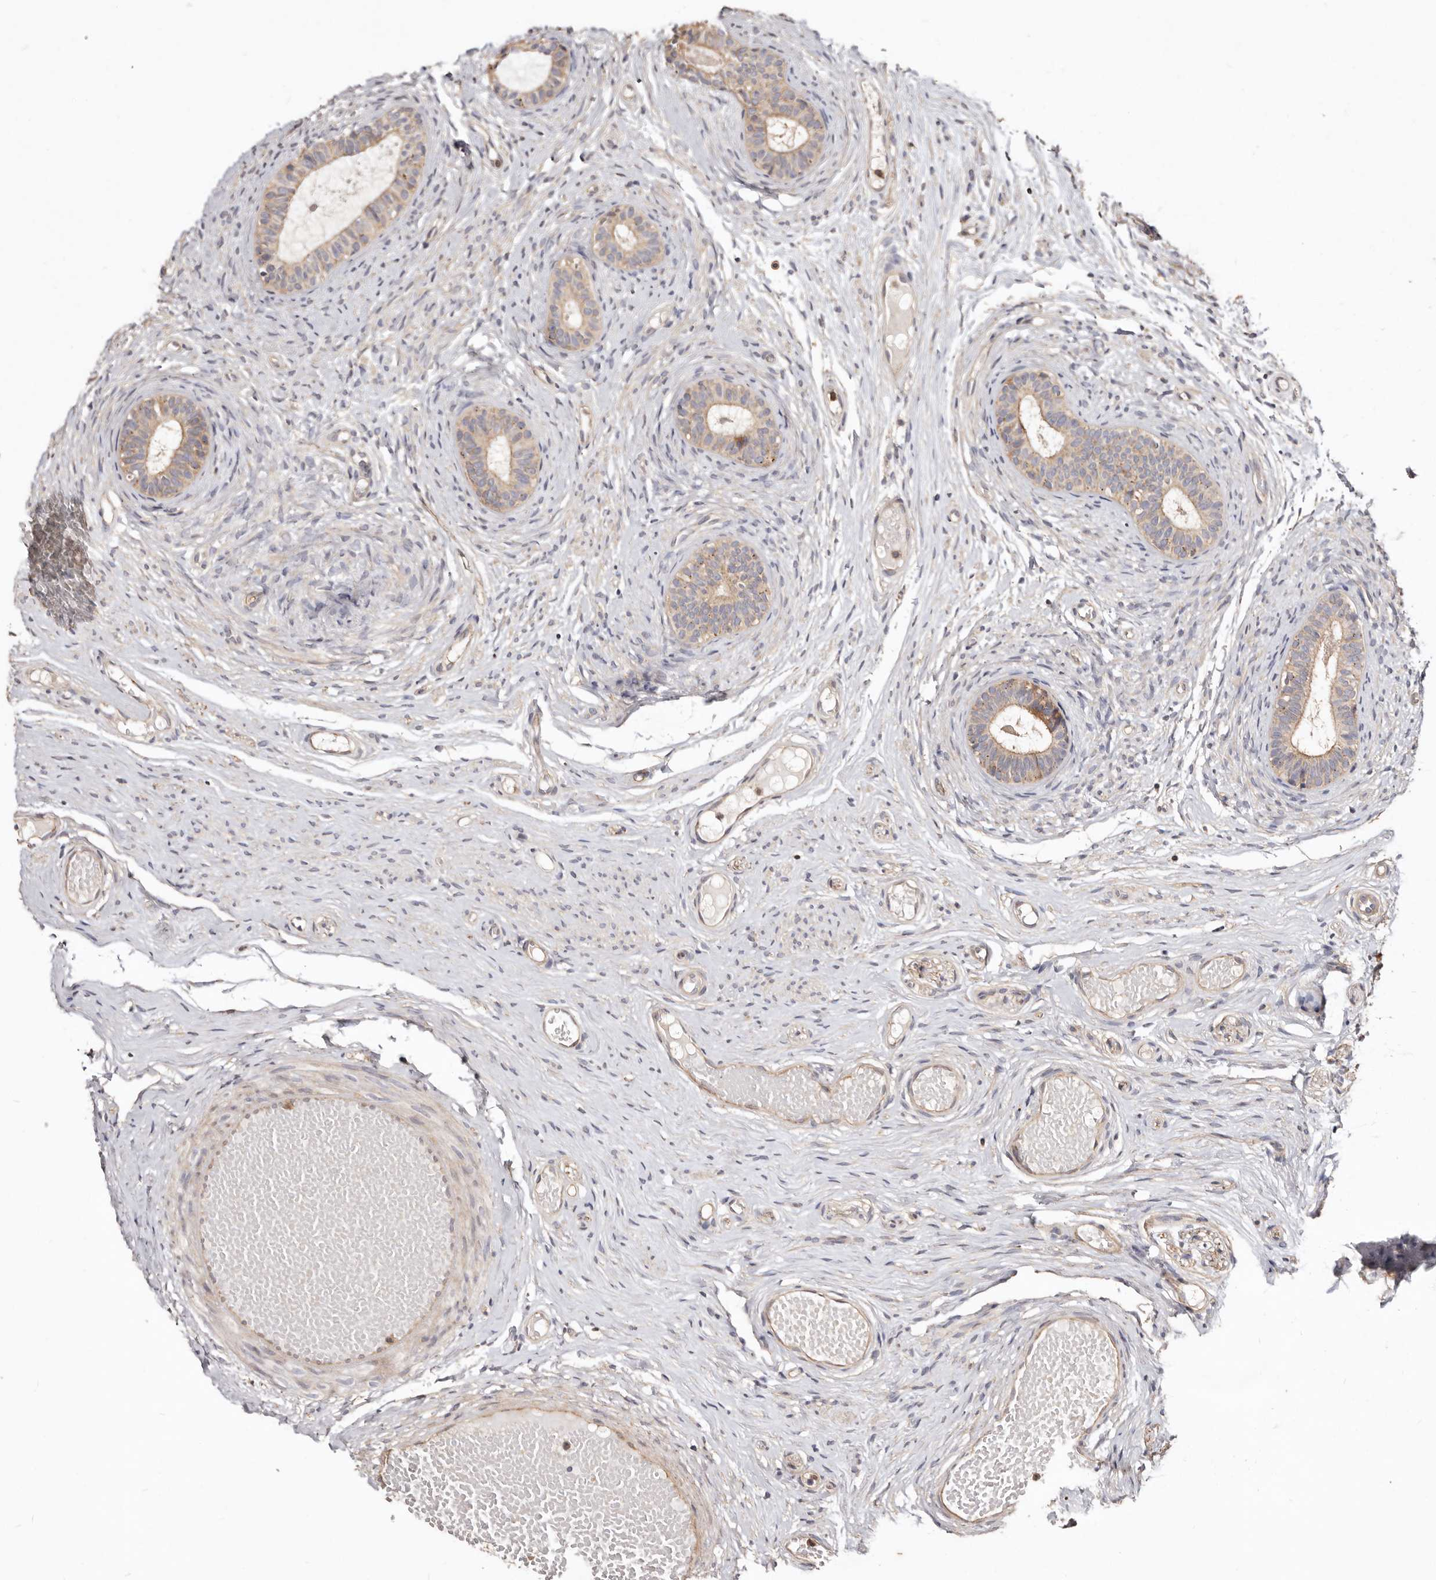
{"staining": {"intensity": "moderate", "quantity": ">75%", "location": "cytoplasmic/membranous"}, "tissue": "epididymis", "cell_type": "Glandular cells", "image_type": "normal", "snomed": [{"axis": "morphology", "description": "Normal tissue, NOS"}, {"axis": "topography", "description": "Epididymis"}], "caption": "IHC of benign human epididymis demonstrates medium levels of moderate cytoplasmic/membranous staining in approximately >75% of glandular cells. Immunohistochemistry (ihc) stains the protein in brown and the nuclei are stained blue.", "gene": "LRRC25", "patient": {"sex": "male", "age": 9}}